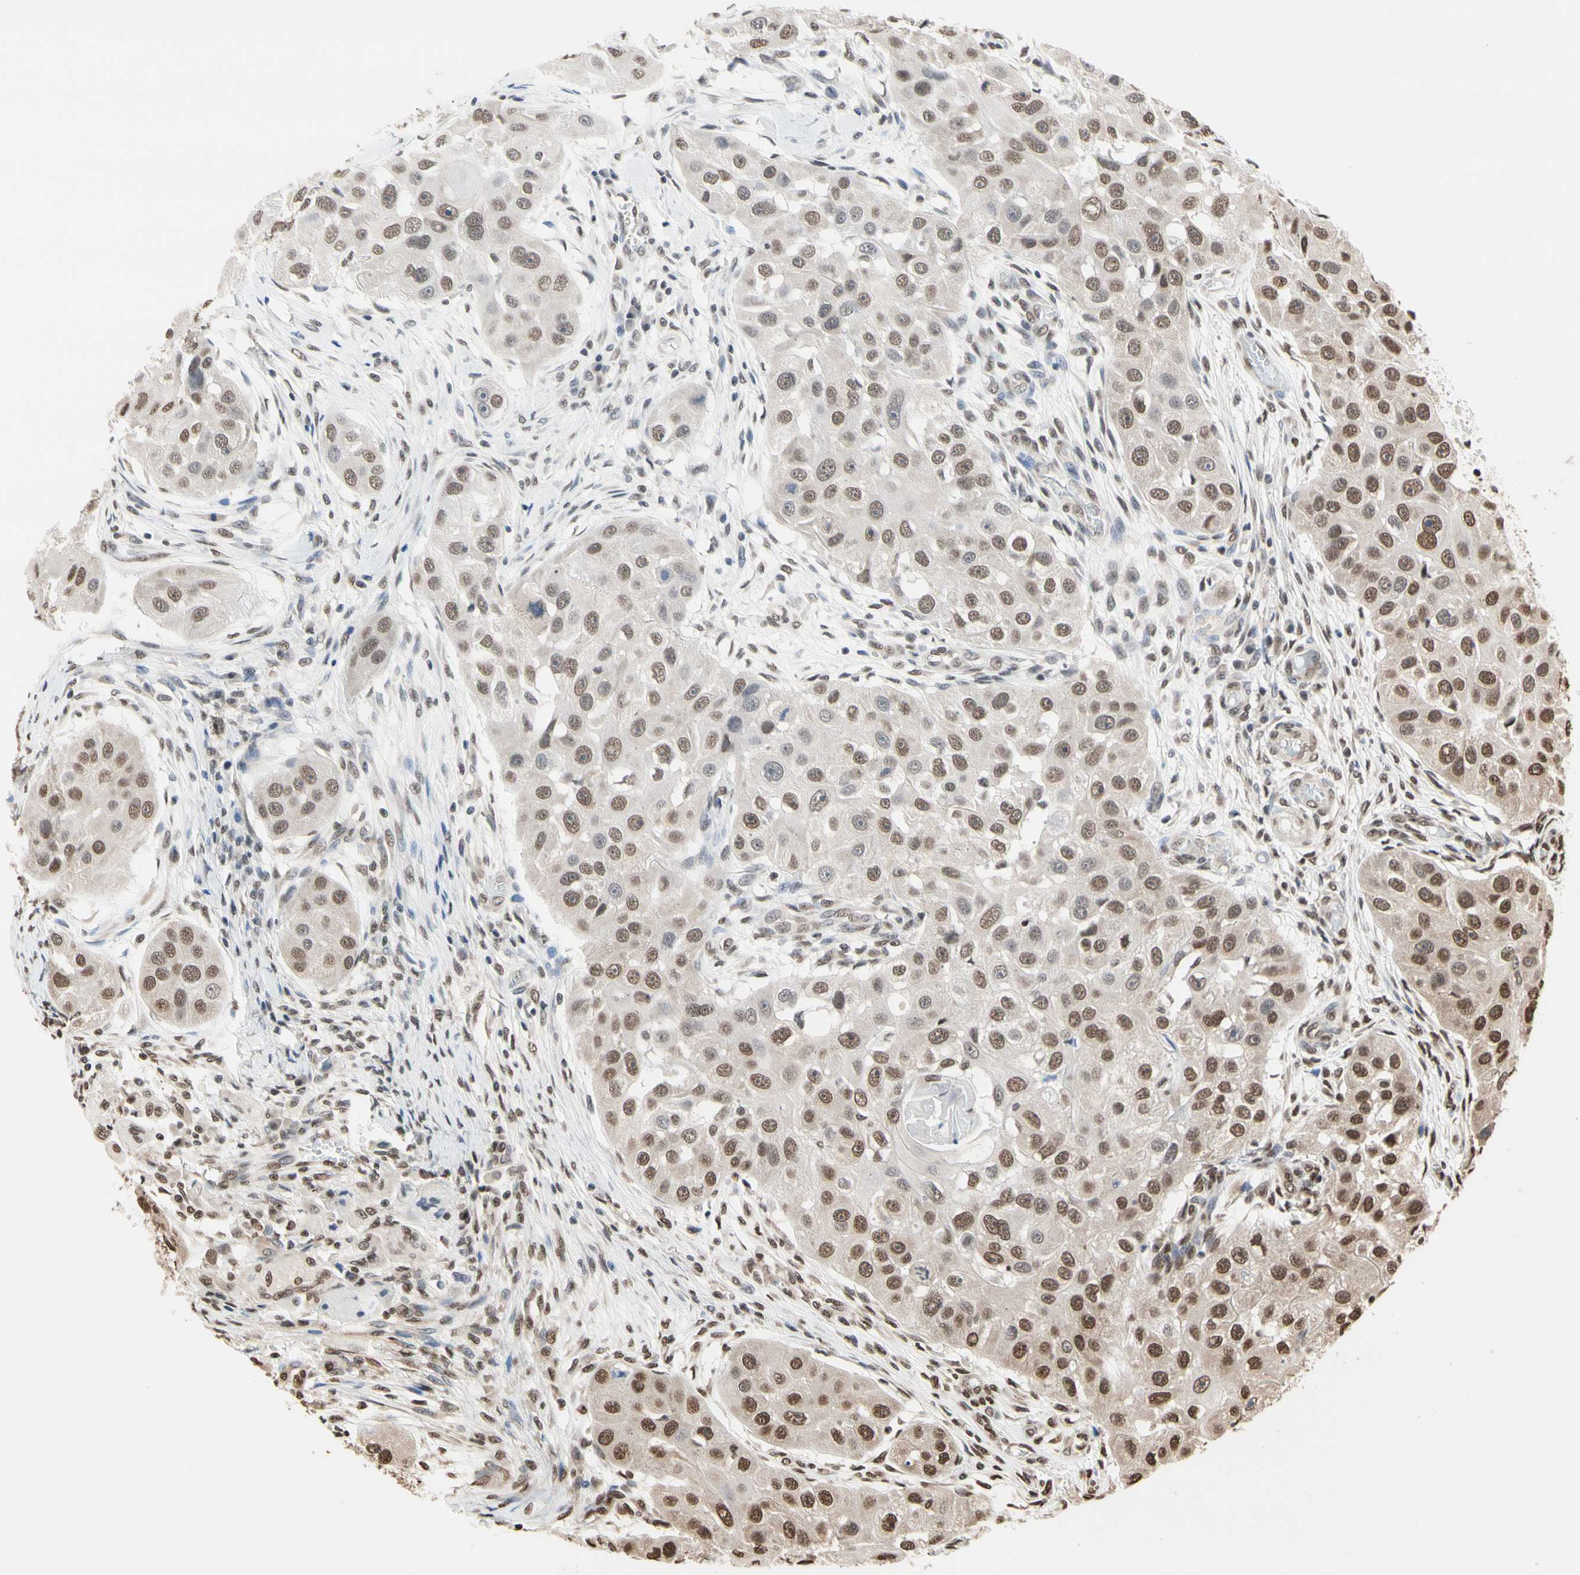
{"staining": {"intensity": "moderate", "quantity": "25%-75%", "location": "nuclear"}, "tissue": "head and neck cancer", "cell_type": "Tumor cells", "image_type": "cancer", "snomed": [{"axis": "morphology", "description": "Normal tissue, NOS"}, {"axis": "morphology", "description": "Squamous cell carcinoma, NOS"}, {"axis": "topography", "description": "Oral tissue"}, {"axis": "topography", "description": "Head-Neck"}], "caption": "About 25%-75% of tumor cells in squamous cell carcinoma (head and neck) show moderate nuclear protein positivity as visualized by brown immunohistochemical staining.", "gene": "HNRNPK", "patient": {"sex": "female", "age": 50}}